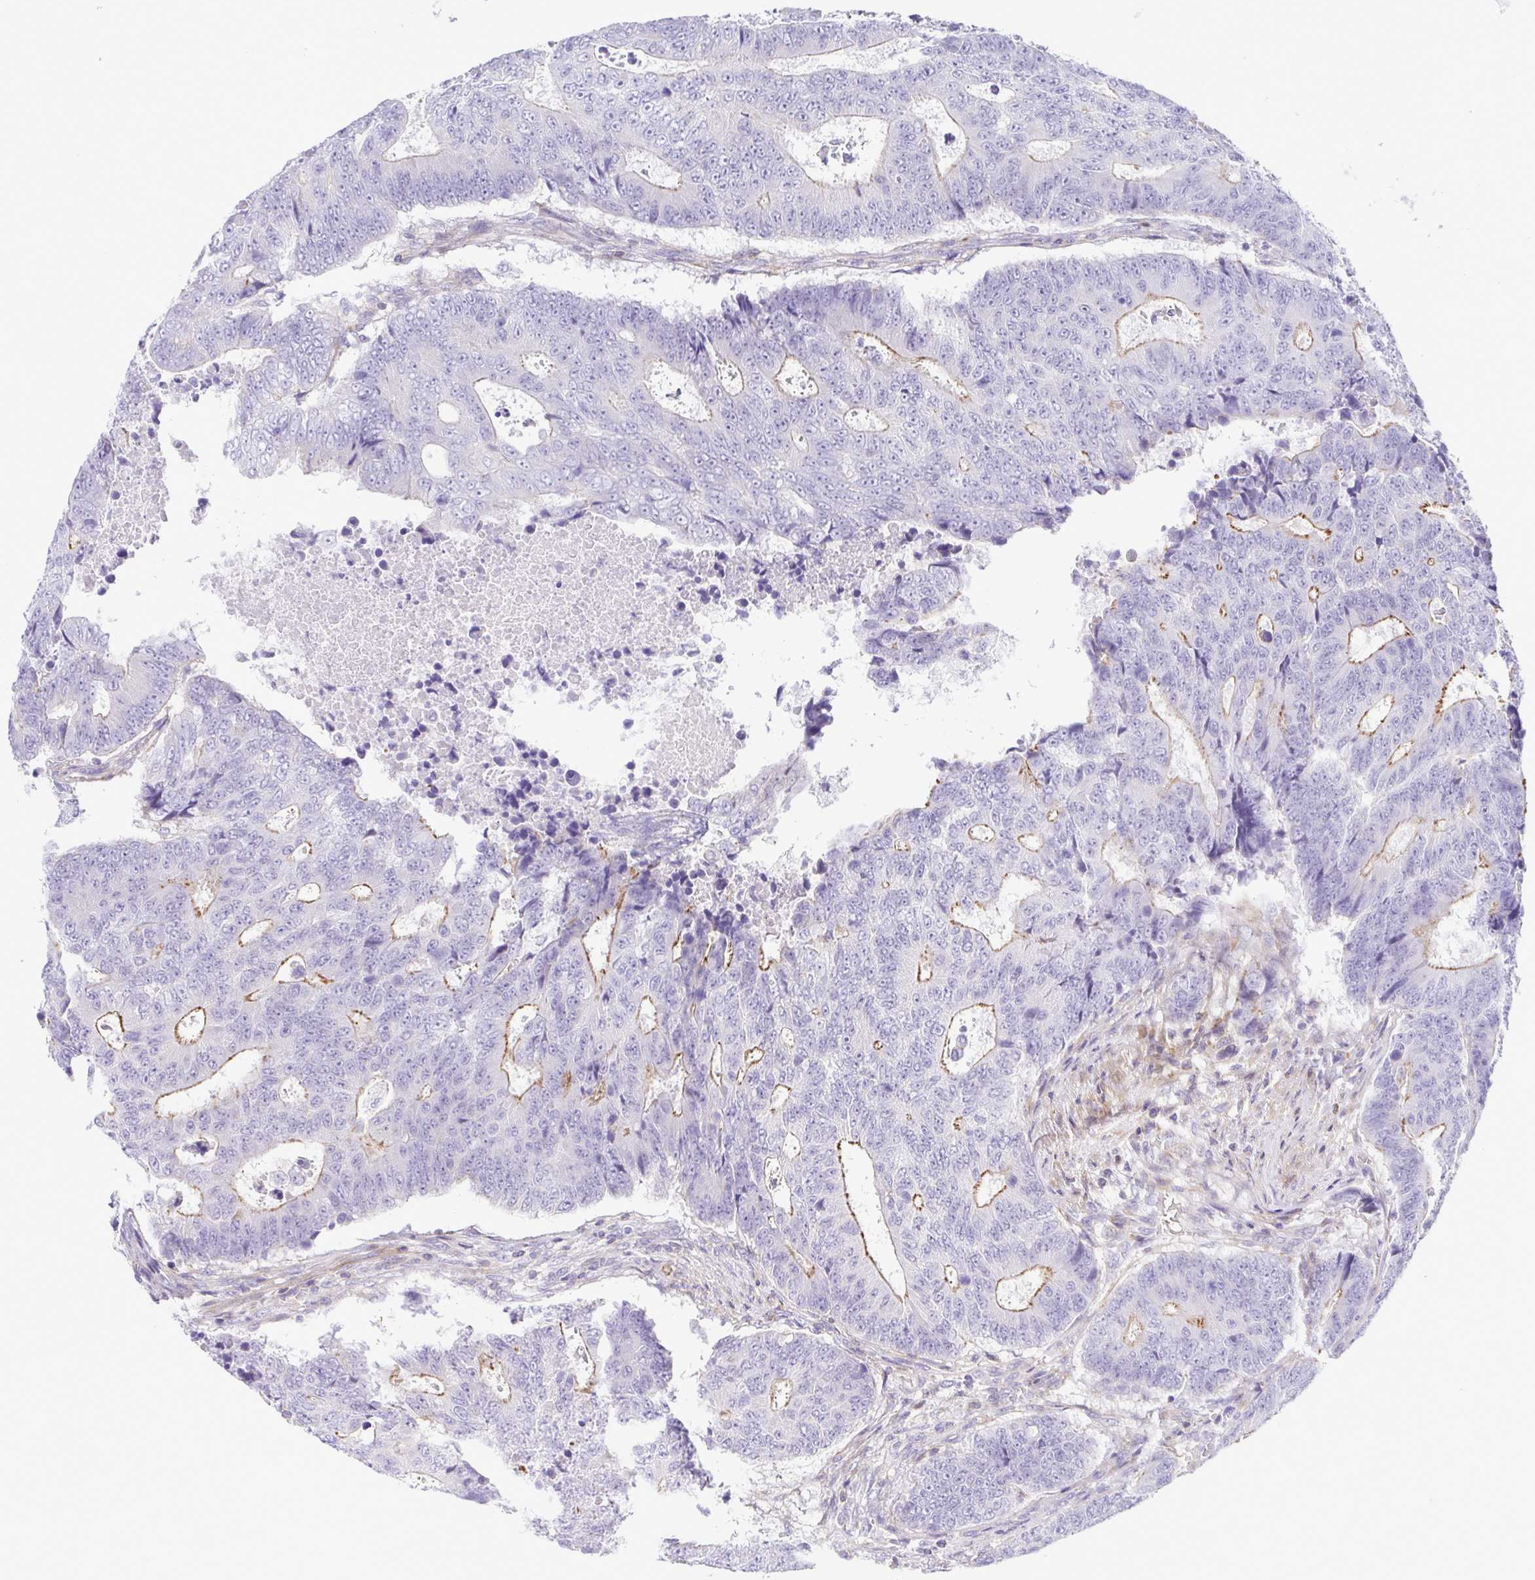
{"staining": {"intensity": "moderate", "quantity": "25%-75%", "location": "cytoplasmic/membranous"}, "tissue": "colorectal cancer", "cell_type": "Tumor cells", "image_type": "cancer", "snomed": [{"axis": "morphology", "description": "Adenocarcinoma, NOS"}, {"axis": "topography", "description": "Colon"}], "caption": "An image of colorectal adenocarcinoma stained for a protein exhibits moderate cytoplasmic/membranous brown staining in tumor cells.", "gene": "GPR182", "patient": {"sex": "female", "age": 48}}